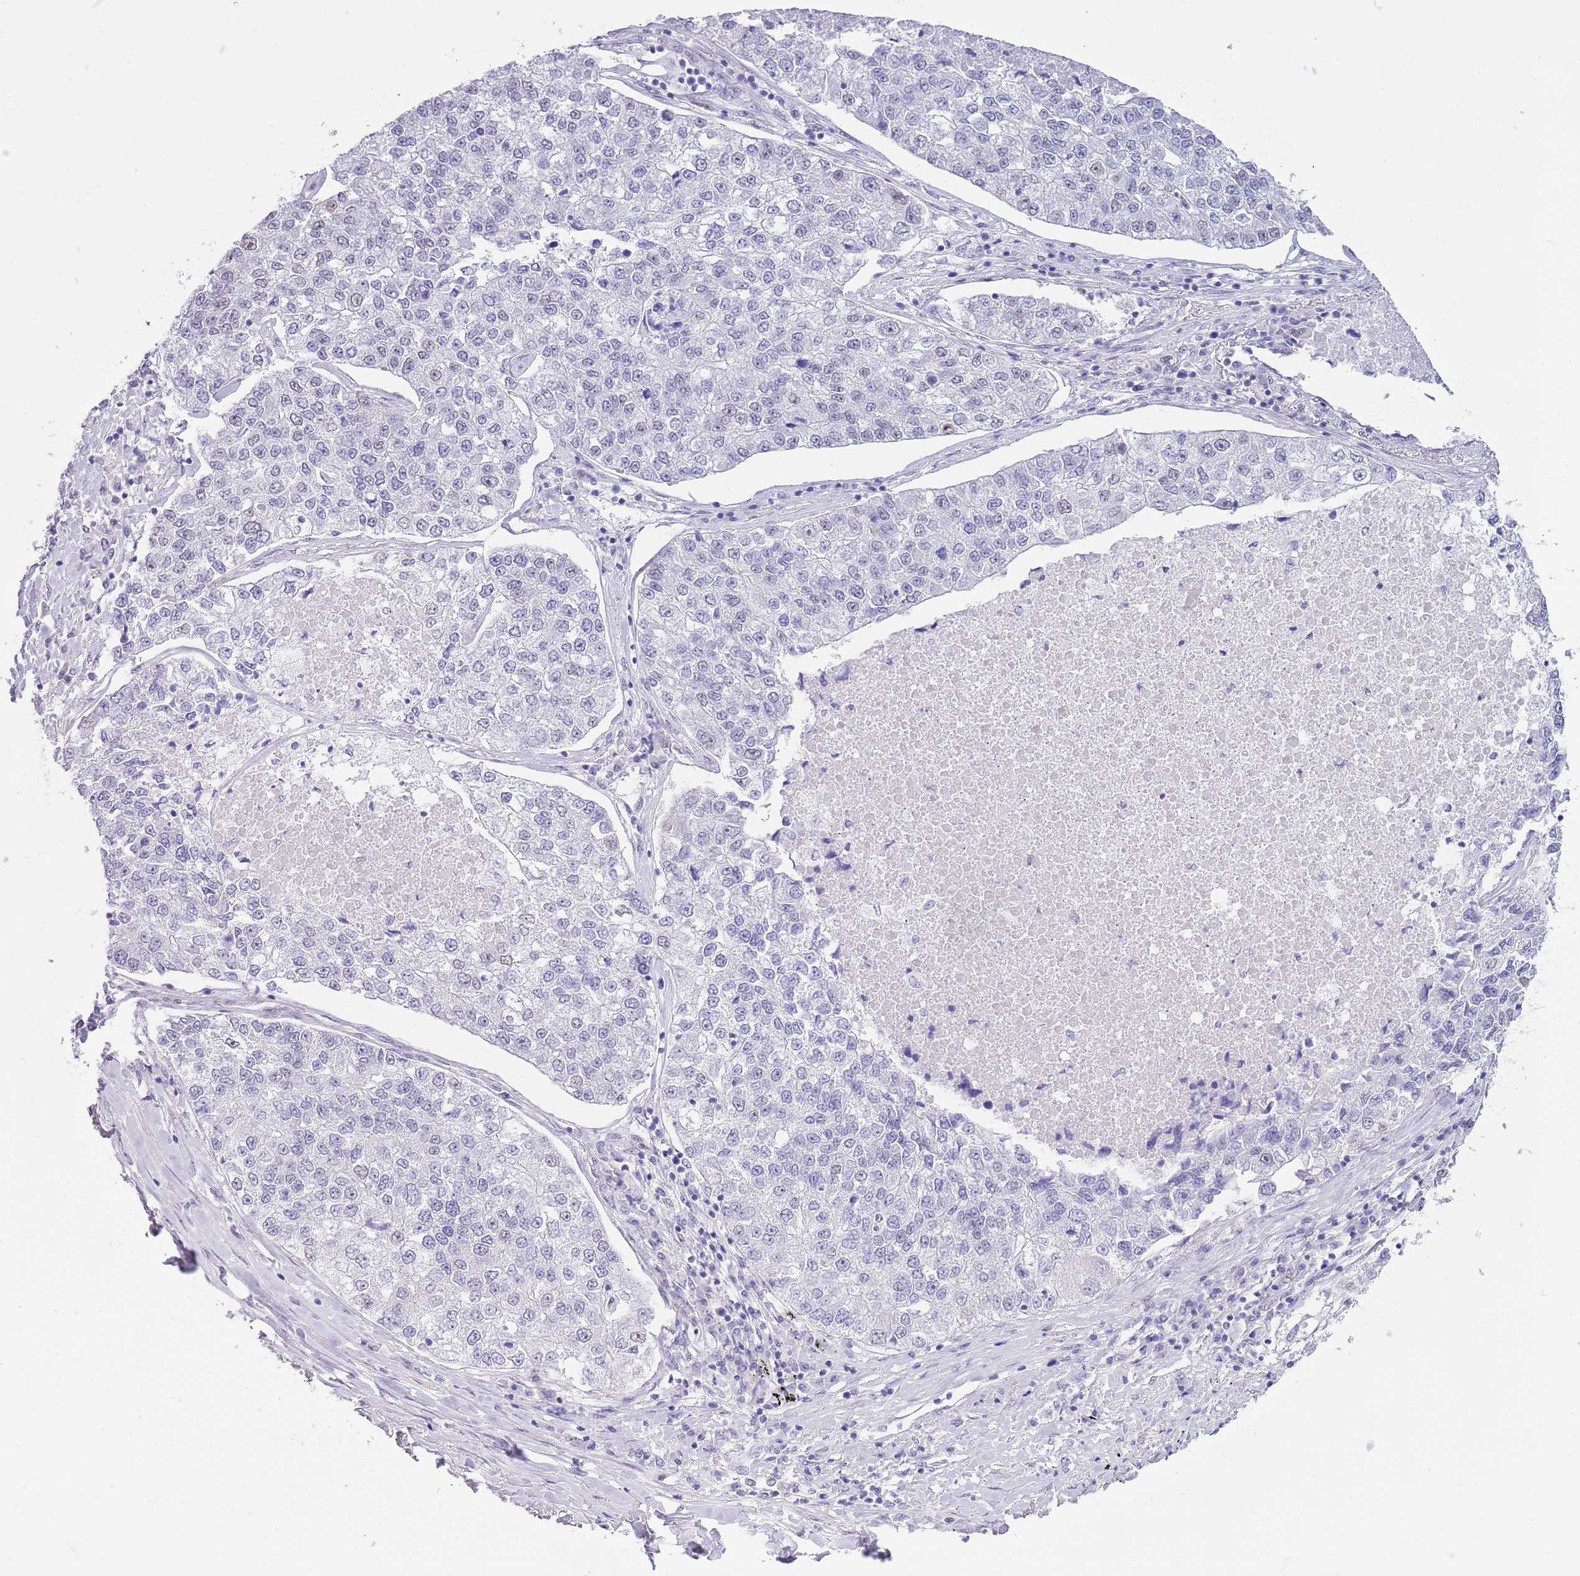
{"staining": {"intensity": "negative", "quantity": "none", "location": "none"}, "tissue": "lung cancer", "cell_type": "Tumor cells", "image_type": "cancer", "snomed": [{"axis": "morphology", "description": "Adenocarcinoma, NOS"}, {"axis": "topography", "description": "Lung"}], "caption": "Tumor cells show no significant protein positivity in adenocarcinoma (lung). Brightfield microscopy of immunohistochemistry (IHC) stained with DAB (brown) and hematoxylin (blue), captured at high magnification.", "gene": "PPP1R17", "patient": {"sex": "male", "age": 49}}